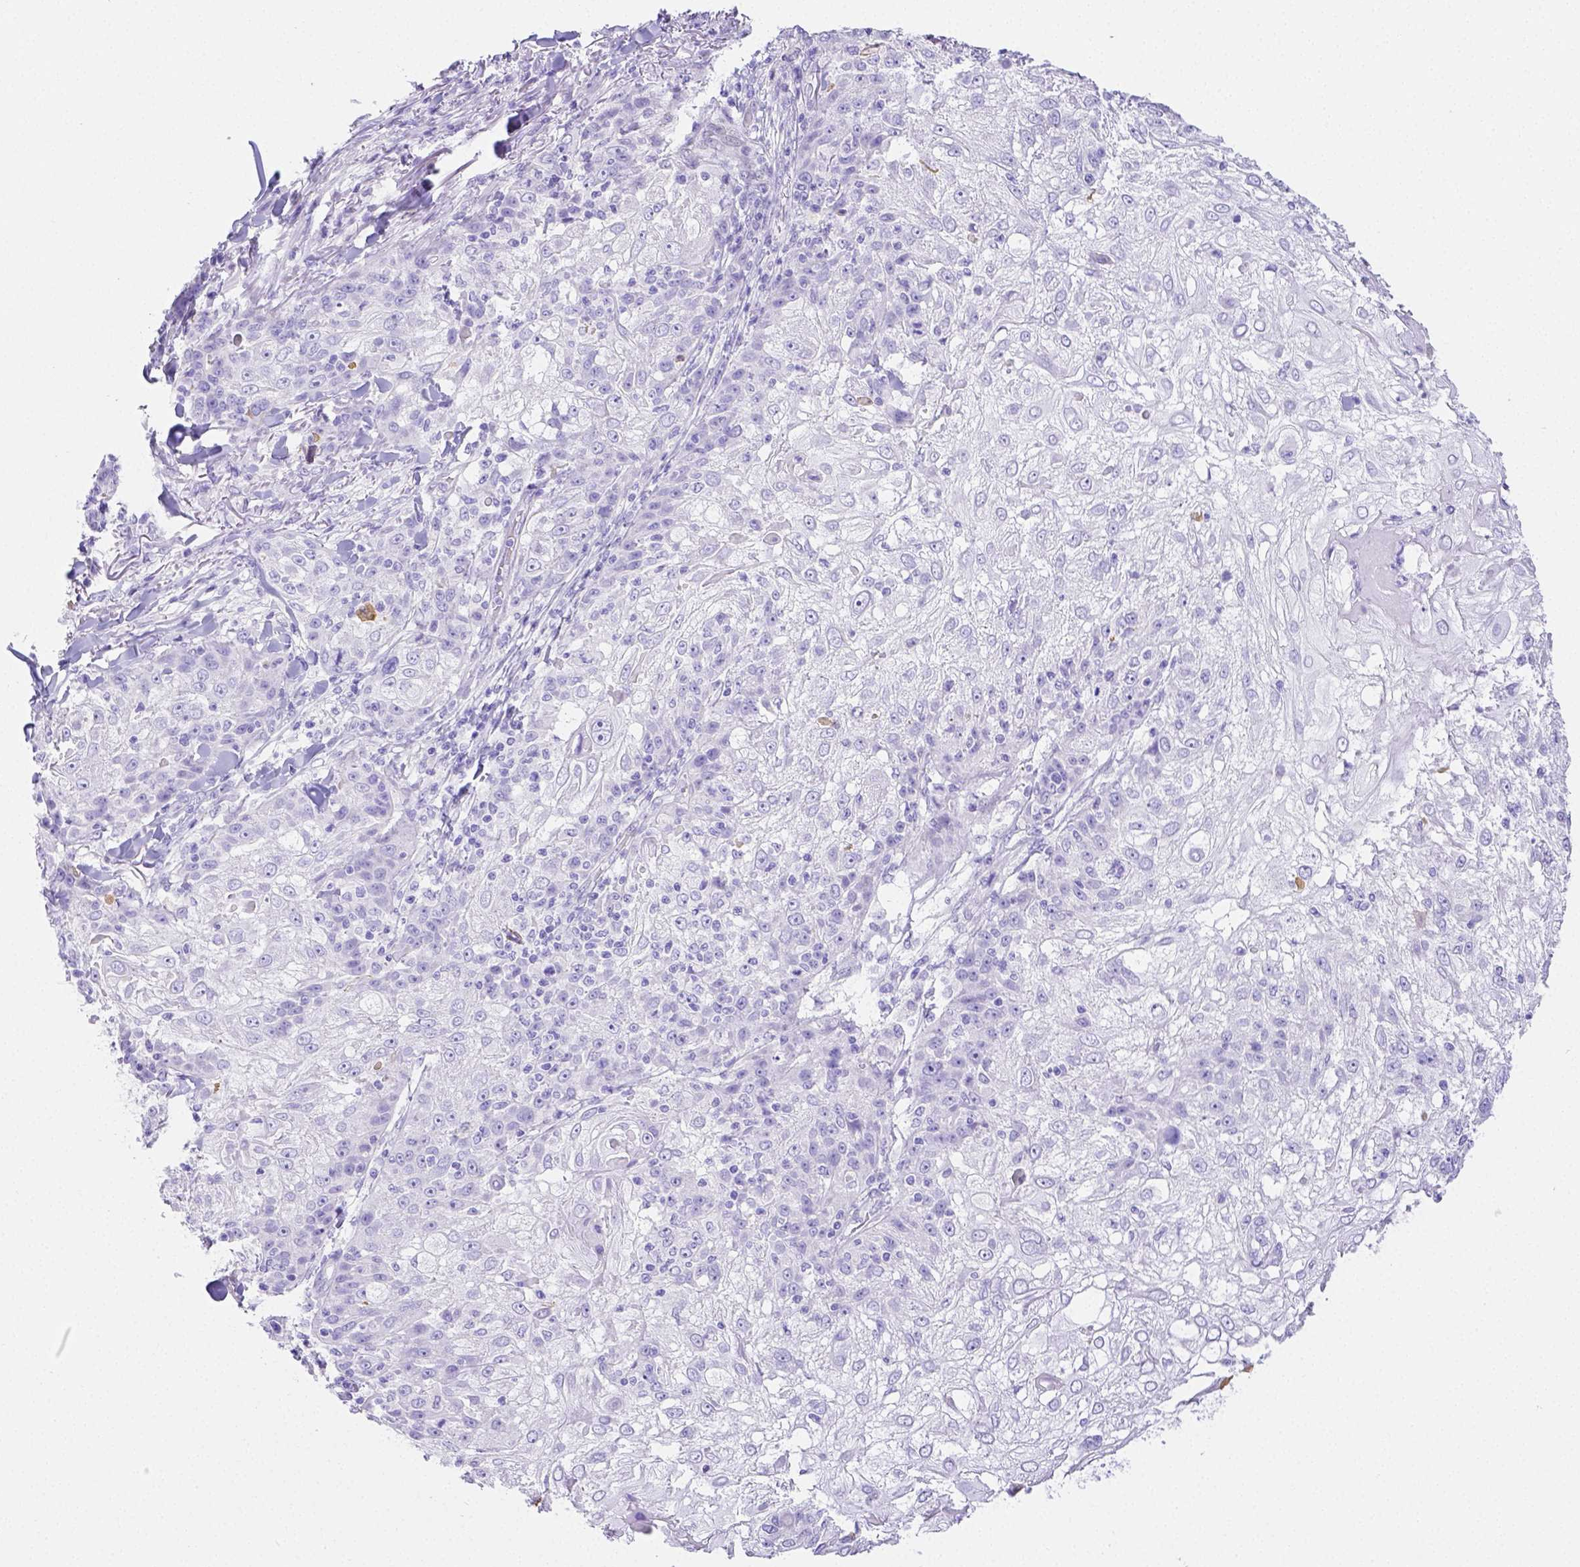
{"staining": {"intensity": "negative", "quantity": "none", "location": "none"}, "tissue": "skin cancer", "cell_type": "Tumor cells", "image_type": "cancer", "snomed": [{"axis": "morphology", "description": "Normal tissue, NOS"}, {"axis": "morphology", "description": "Squamous cell carcinoma, NOS"}, {"axis": "topography", "description": "Skin"}], "caption": "The immunohistochemistry photomicrograph has no significant positivity in tumor cells of skin squamous cell carcinoma tissue.", "gene": "ARHGAP36", "patient": {"sex": "female", "age": 83}}